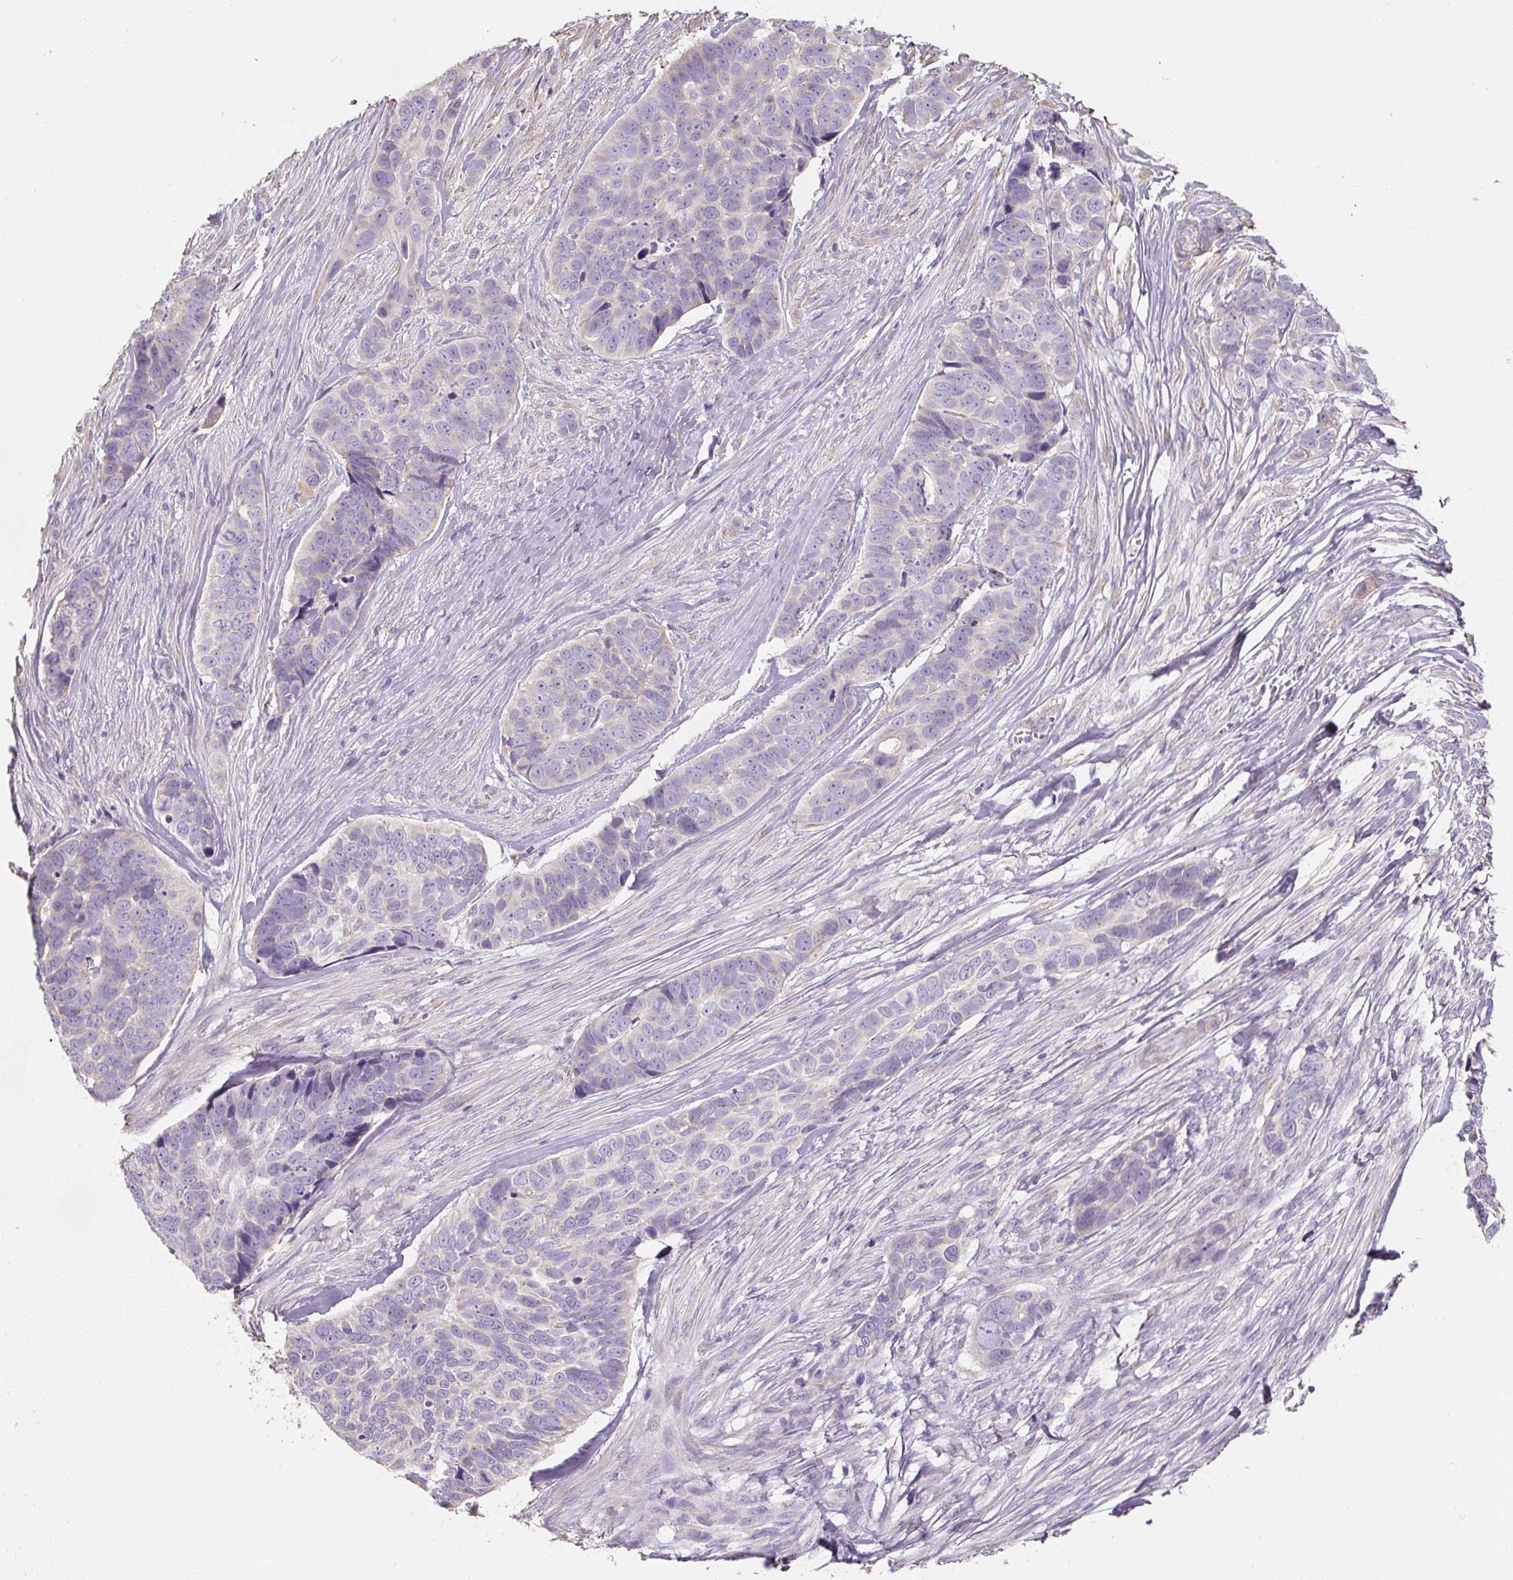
{"staining": {"intensity": "weak", "quantity": "<25%", "location": "cytoplasmic/membranous"}, "tissue": "skin cancer", "cell_type": "Tumor cells", "image_type": "cancer", "snomed": [{"axis": "morphology", "description": "Basal cell carcinoma"}, {"axis": "topography", "description": "Skin"}], "caption": "Immunohistochemical staining of human skin cancer (basal cell carcinoma) reveals no significant positivity in tumor cells.", "gene": "PWWP3B", "patient": {"sex": "female", "age": 82}}